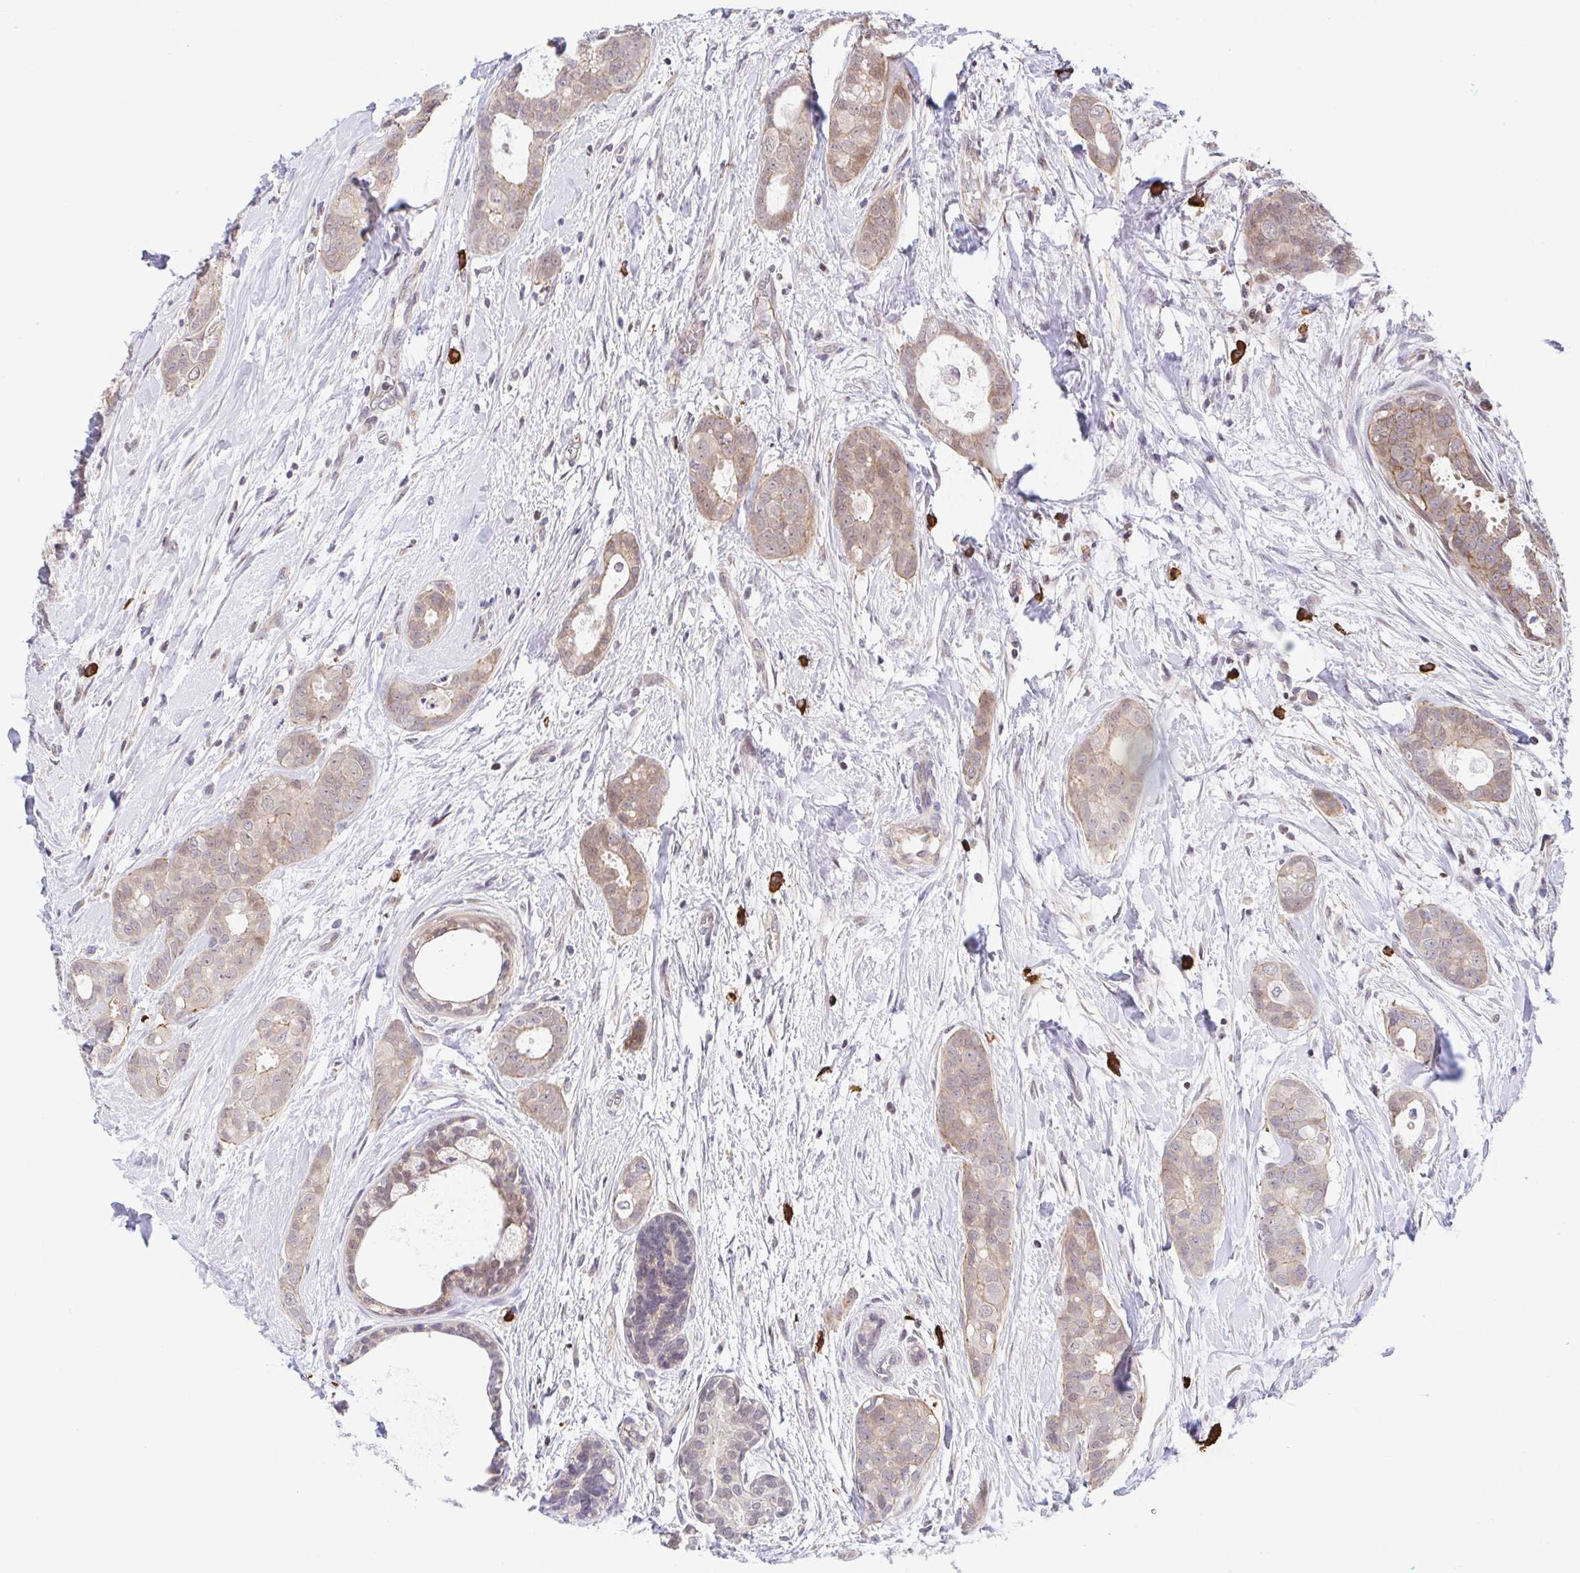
{"staining": {"intensity": "weak", "quantity": ">75%", "location": "cytoplasmic/membranous"}, "tissue": "breast cancer", "cell_type": "Tumor cells", "image_type": "cancer", "snomed": [{"axis": "morphology", "description": "Duct carcinoma"}, {"axis": "topography", "description": "Breast"}], "caption": "Breast cancer (invasive ductal carcinoma) stained for a protein (brown) exhibits weak cytoplasmic/membranous positive staining in about >75% of tumor cells.", "gene": "PREPL", "patient": {"sex": "female", "age": 45}}